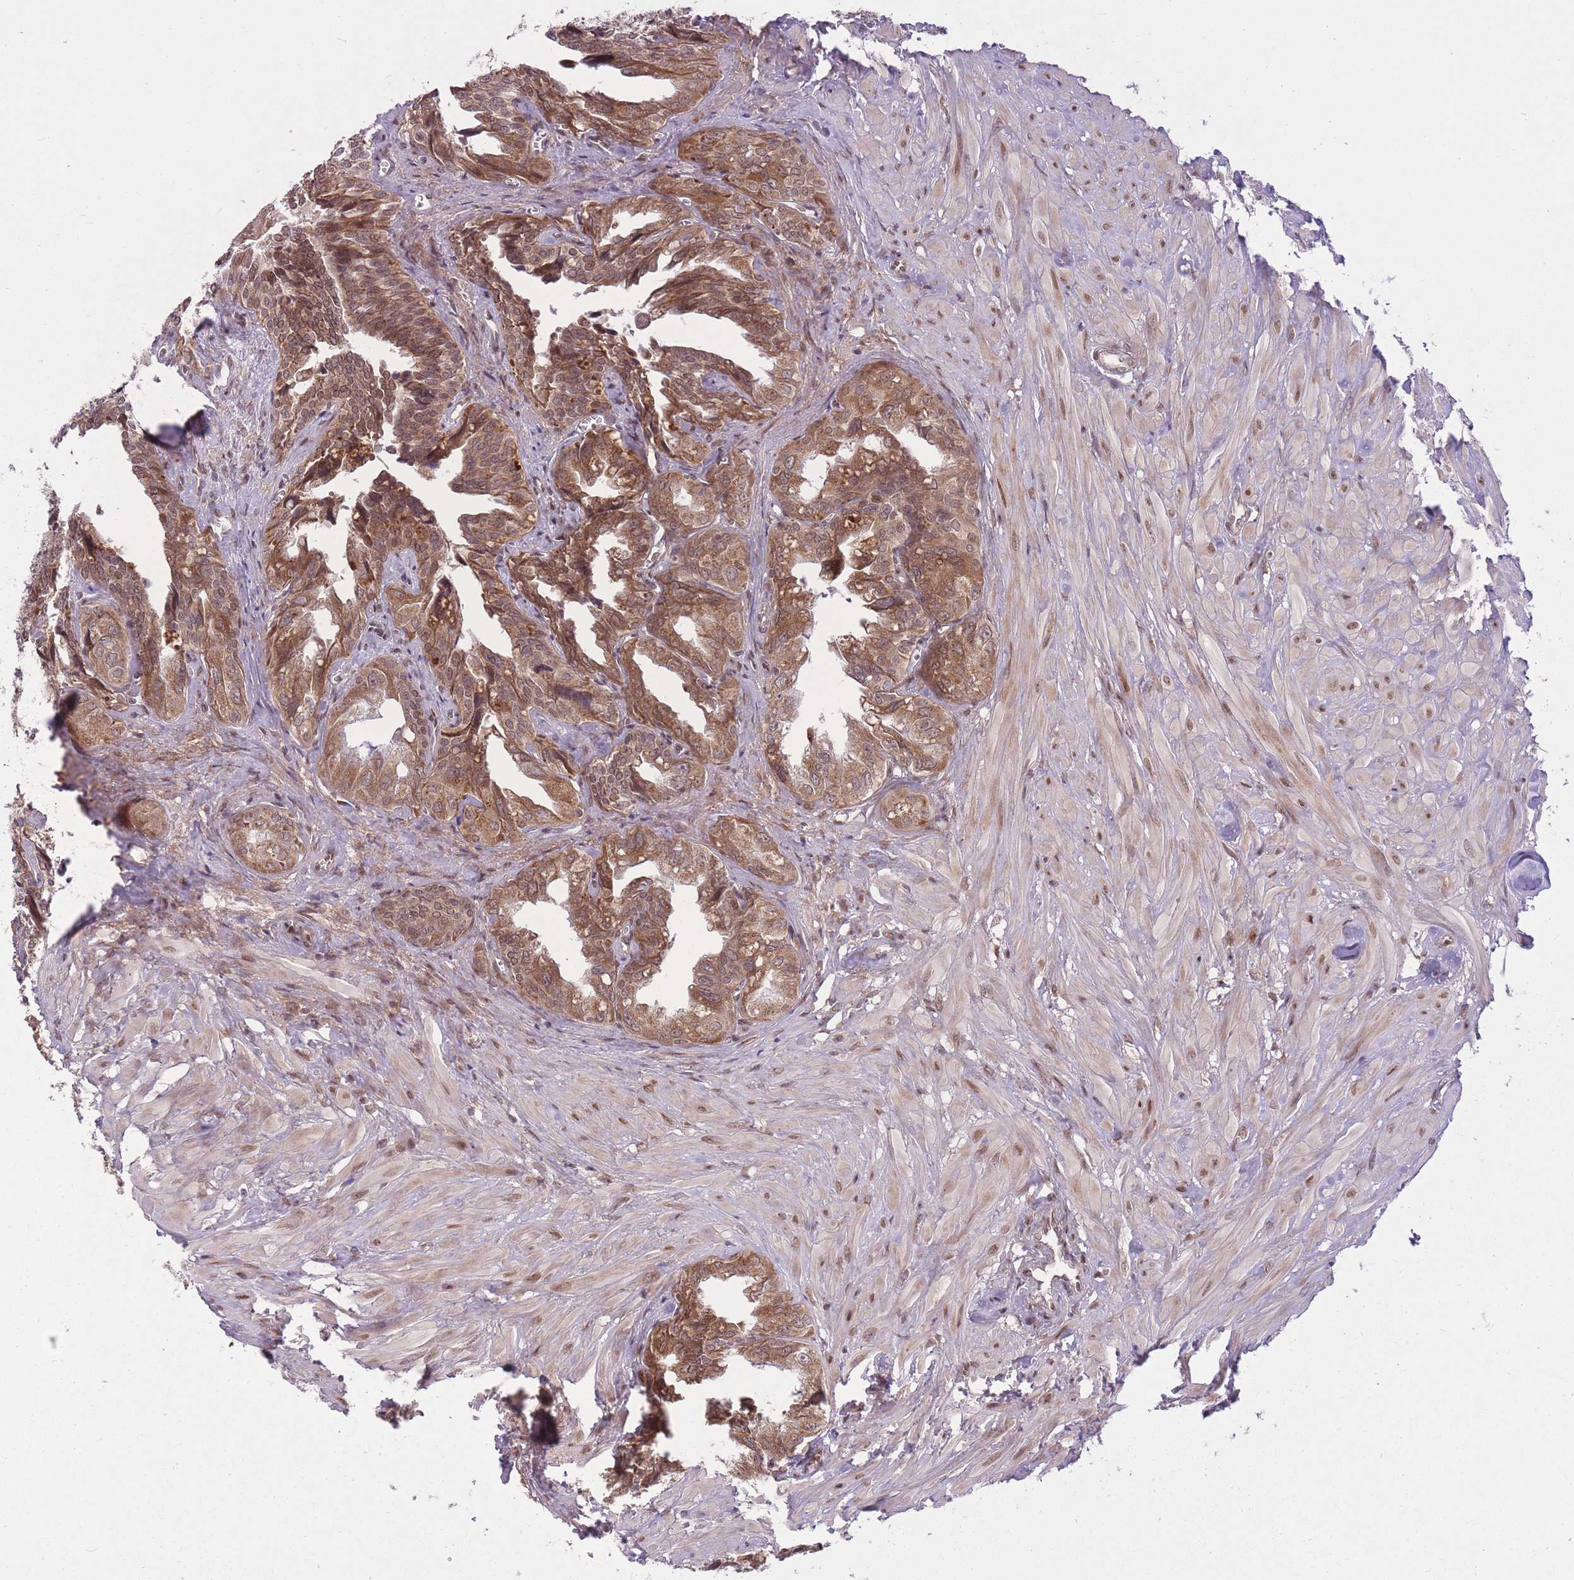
{"staining": {"intensity": "moderate", "quantity": ">75%", "location": "cytoplasmic/membranous,nuclear"}, "tissue": "seminal vesicle", "cell_type": "Glandular cells", "image_type": "normal", "snomed": [{"axis": "morphology", "description": "Normal tissue, NOS"}, {"axis": "topography", "description": "Seminal veicle"}], "caption": "DAB (3,3'-diaminobenzidine) immunohistochemical staining of normal seminal vesicle demonstrates moderate cytoplasmic/membranous,nuclear protein staining in approximately >75% of glandular cells.", "gene": "ZNF391", "patient": {"sex": "male", "age": 67}}